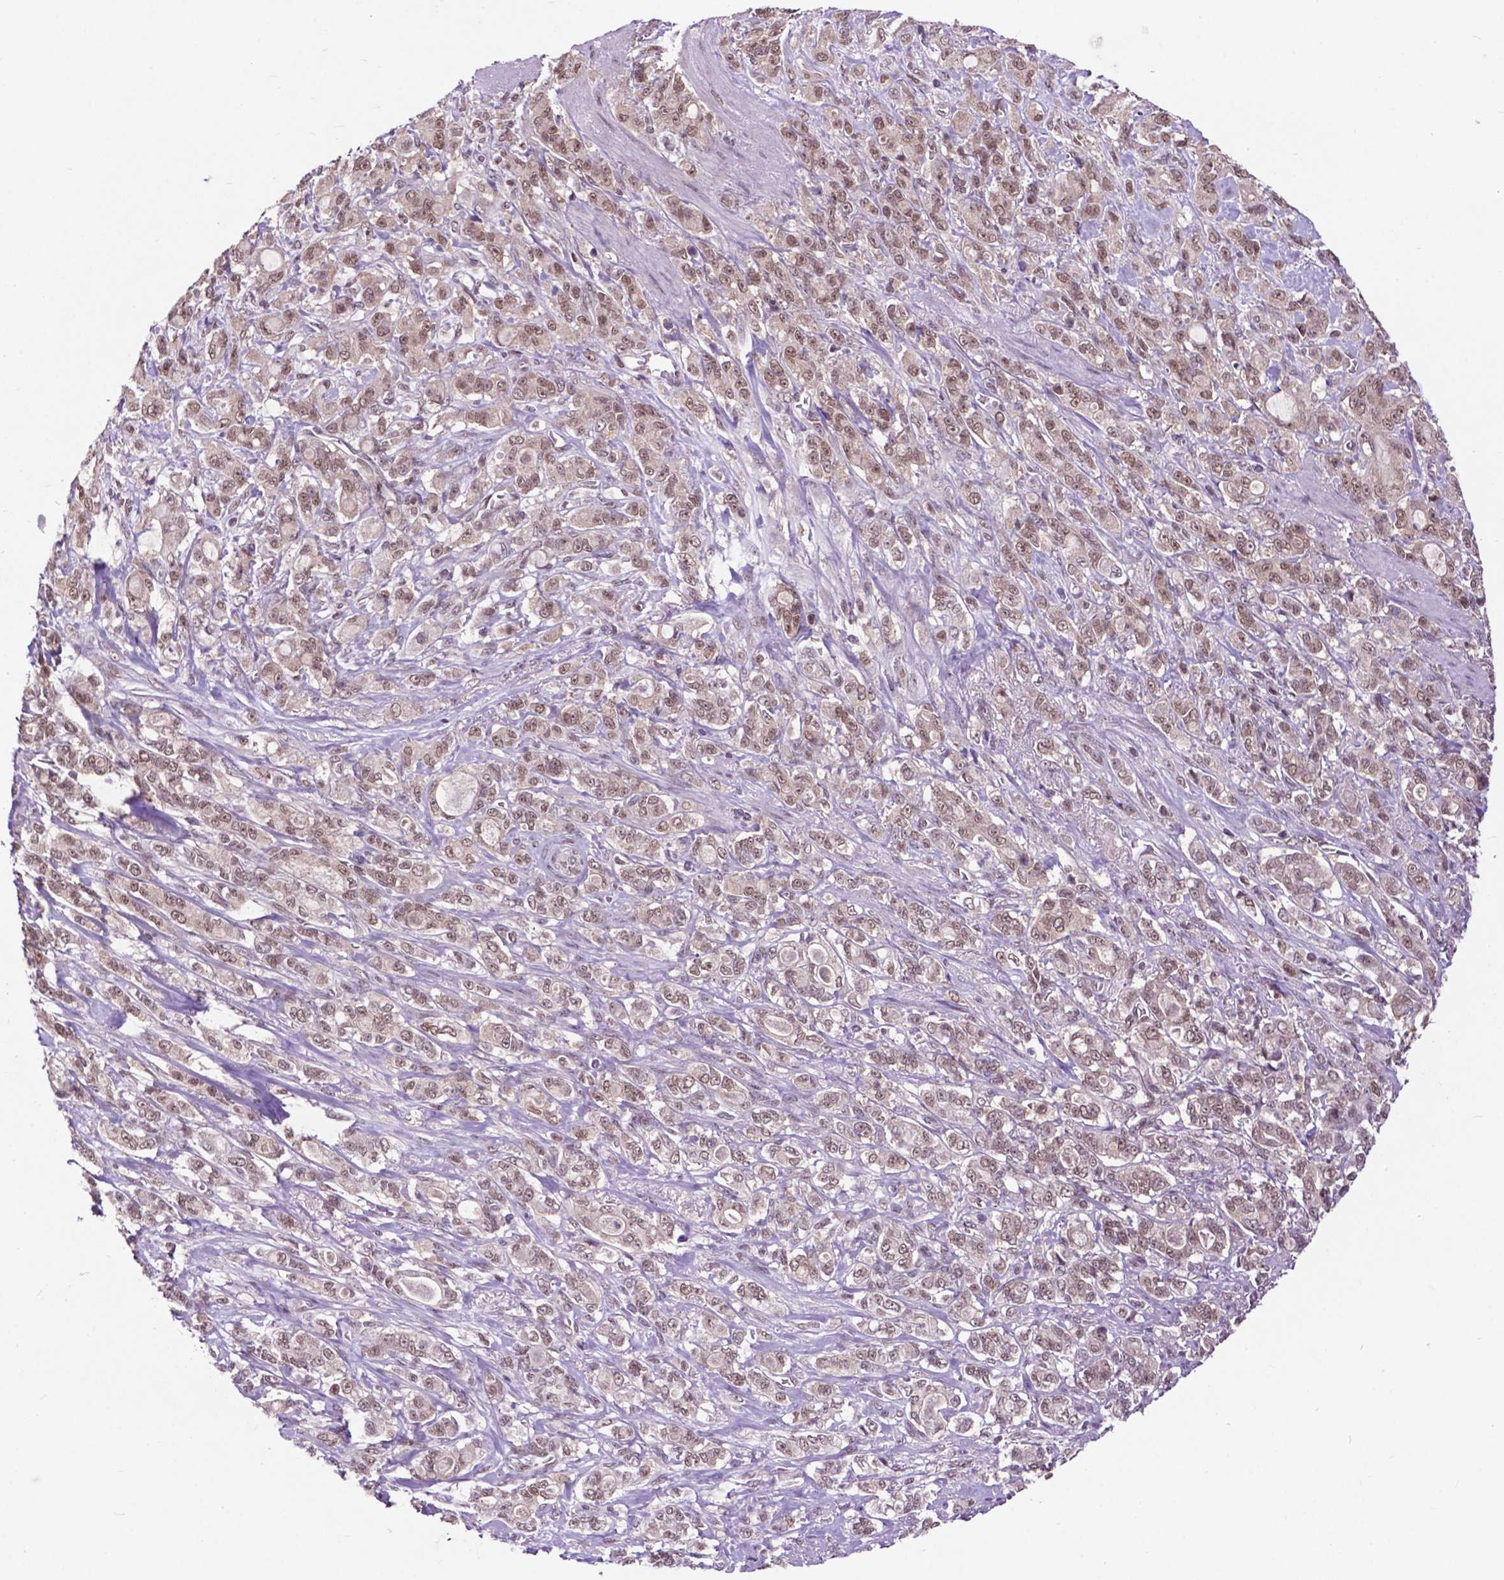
{"staining": {"intensity": "weak", "quantity": ">75%", "location": "nuclear"}, "tissue": "stomach cancer", "cell_type": "Tumor cells", "image_type": "cancer", "snomed": [{"axis": "morphology", "description": "Adenocarcinoma, NOS"}, {"axis": "topography", "description": "Stomach"}], "caption": "Tumor cells display low levels of weak nuclear staining in about >75% of cells in adenocarcinoma (stomach). Using DAB (3,3'-diaminobenzidine) (brown) and hematoxylin (blue) stains, captured at high magnification using brightfield microscopy.", "gene": "FAF1", "patient": {"sex": "male", "age": 63}}